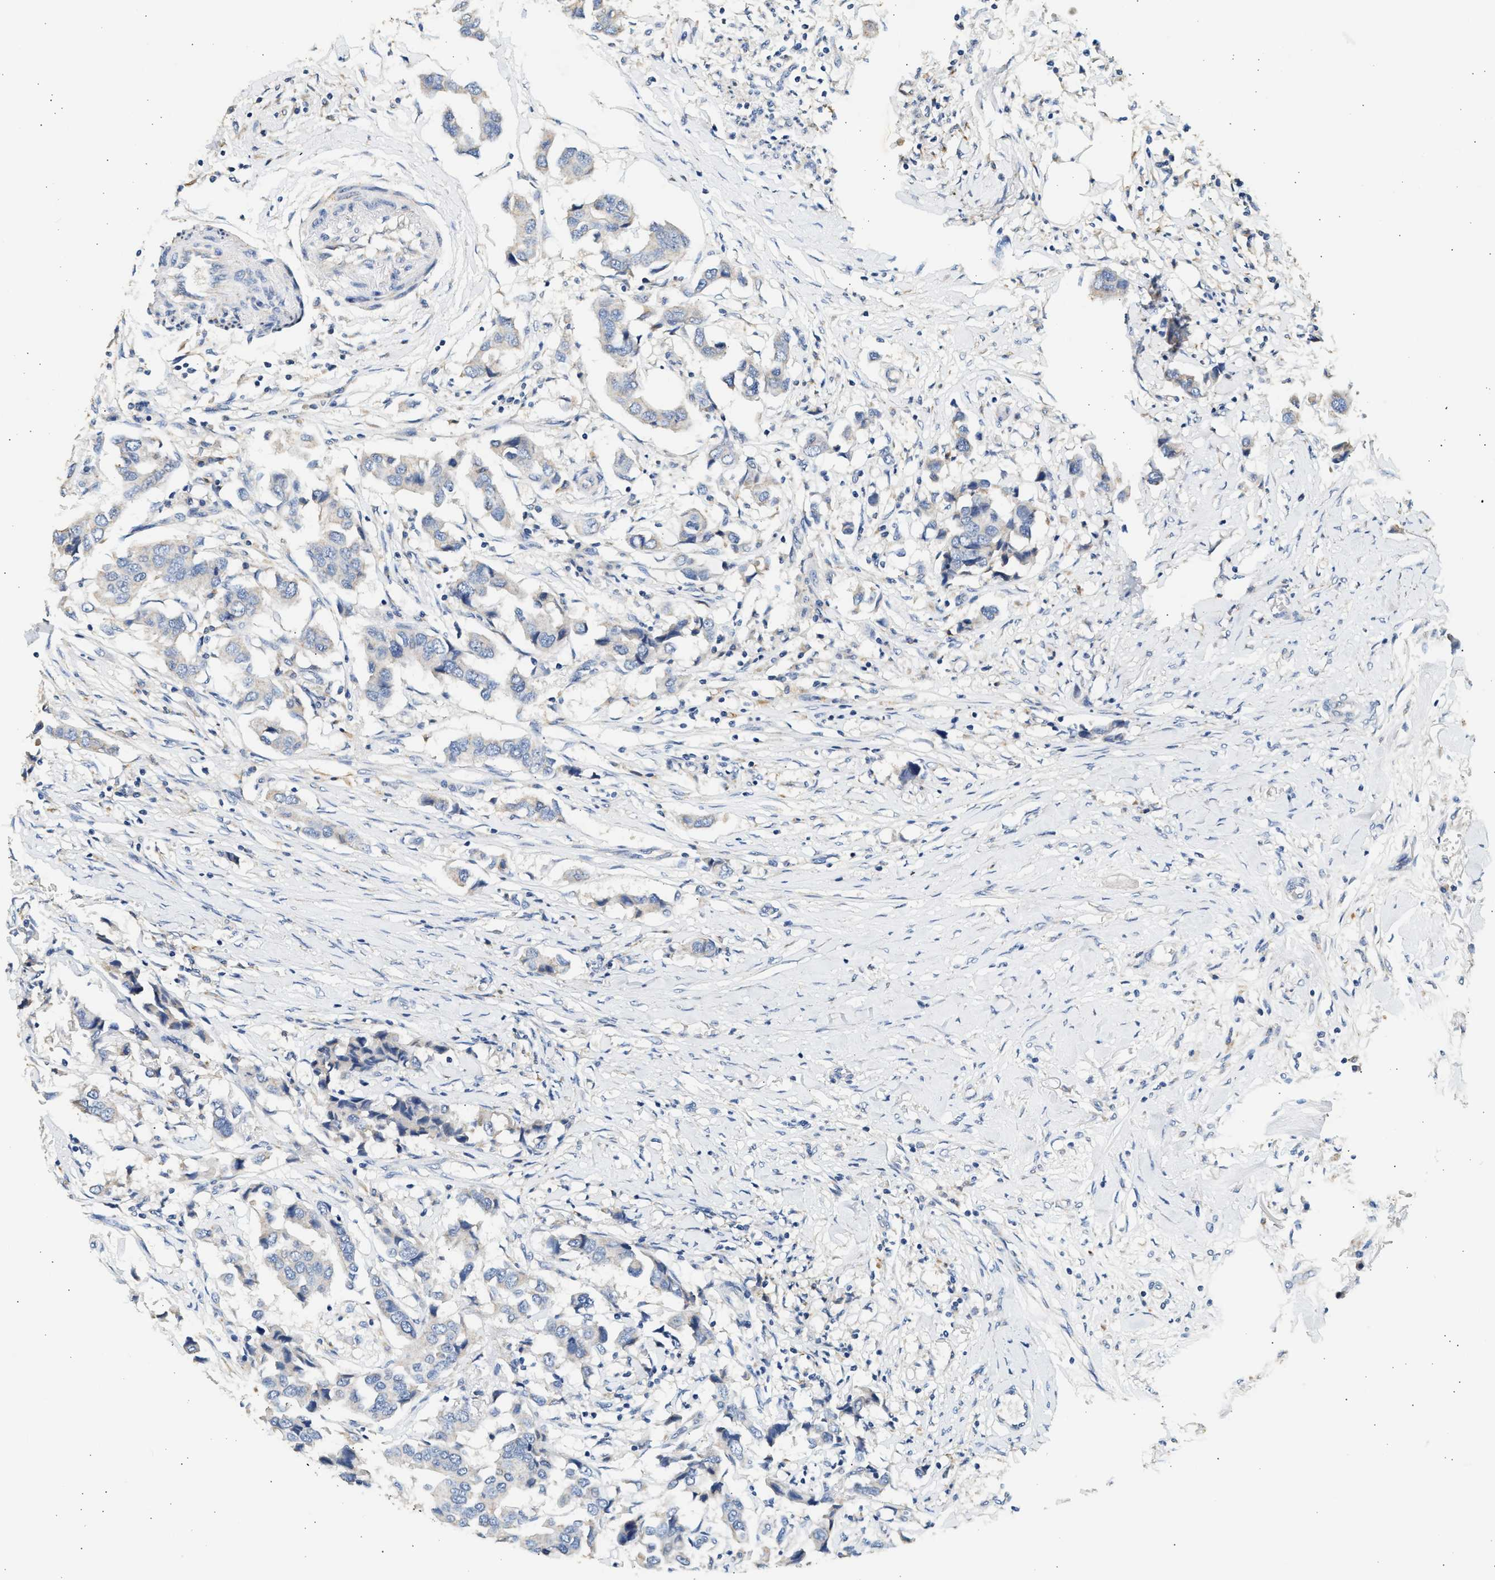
{"staining": {"intensity": "negative", "quantity": "none", "location": "none"}, "tissue": "breast cancer", "cell_type": "Tumor cells", "image_type": "cancer", "snomed": [{"axis": "morphology", "description": "Duct carcinoma"}, {"axis": "topography", "description": "Breast"}], "caption": "This is an immunohistochemistry (IHC) histopathology image of human breast cancer. There is no expression in tumor cells.", "gene": "WDR31", "patient": {"sex": "female", "age": 80}}